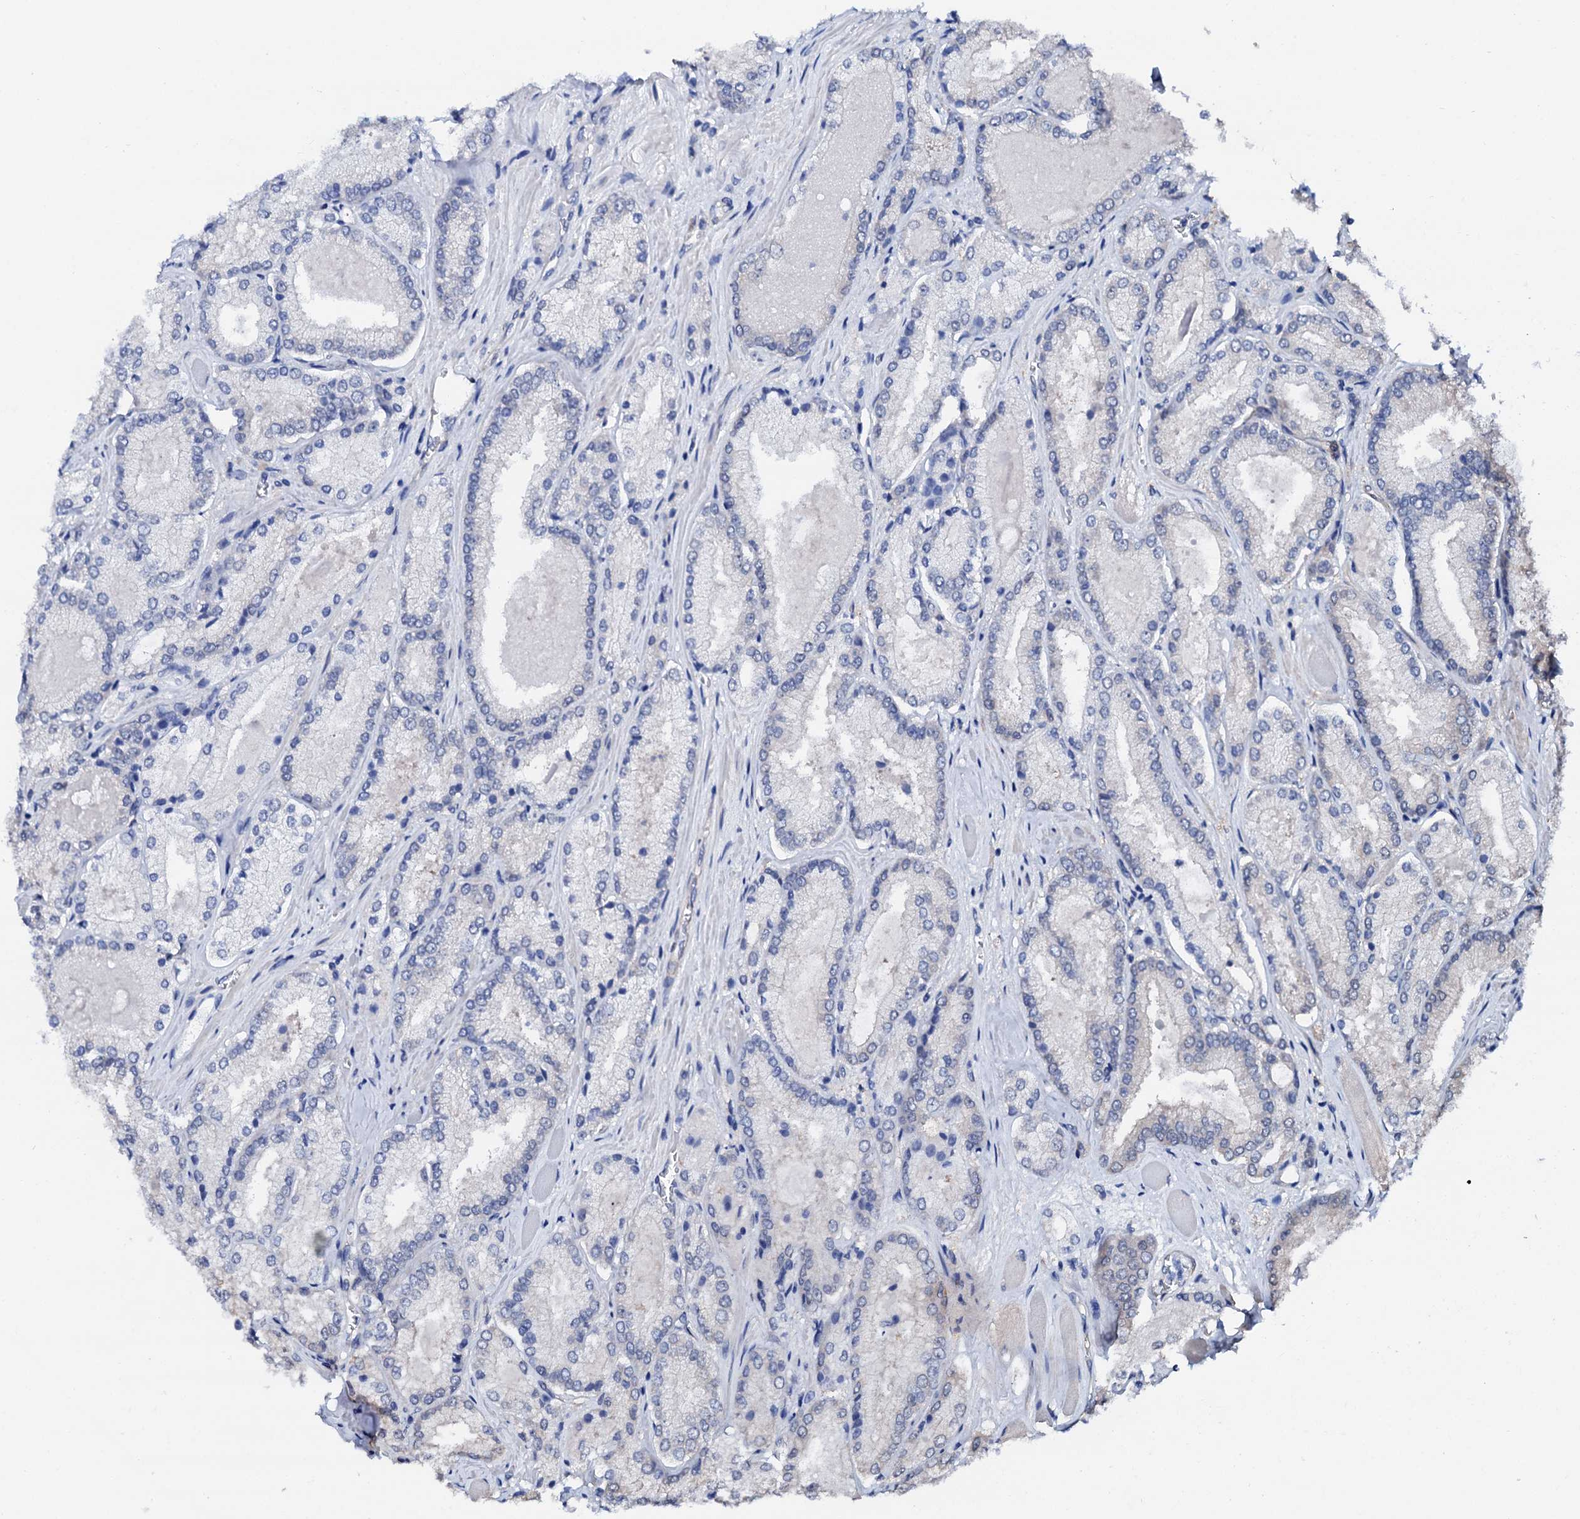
{"staining": {"intensity": "negative", "quantity": "none", "location": "none"}, "tissue": "prostate cancer", "cell_type": "Tumor cells", "image_type": "cancer", "snomed": [{"axis": "morphology", "description": "Adenocarcinoma, Low grade"}, {"axis": "topography", "description": "Prostate"}], "caption": "This is an IHC micrograph of prostate adenocarcinoma (low-grade). There is no staining in tumor cells.", "gene": "CSN2", "patient": {"sex": "male", "age": 74}}